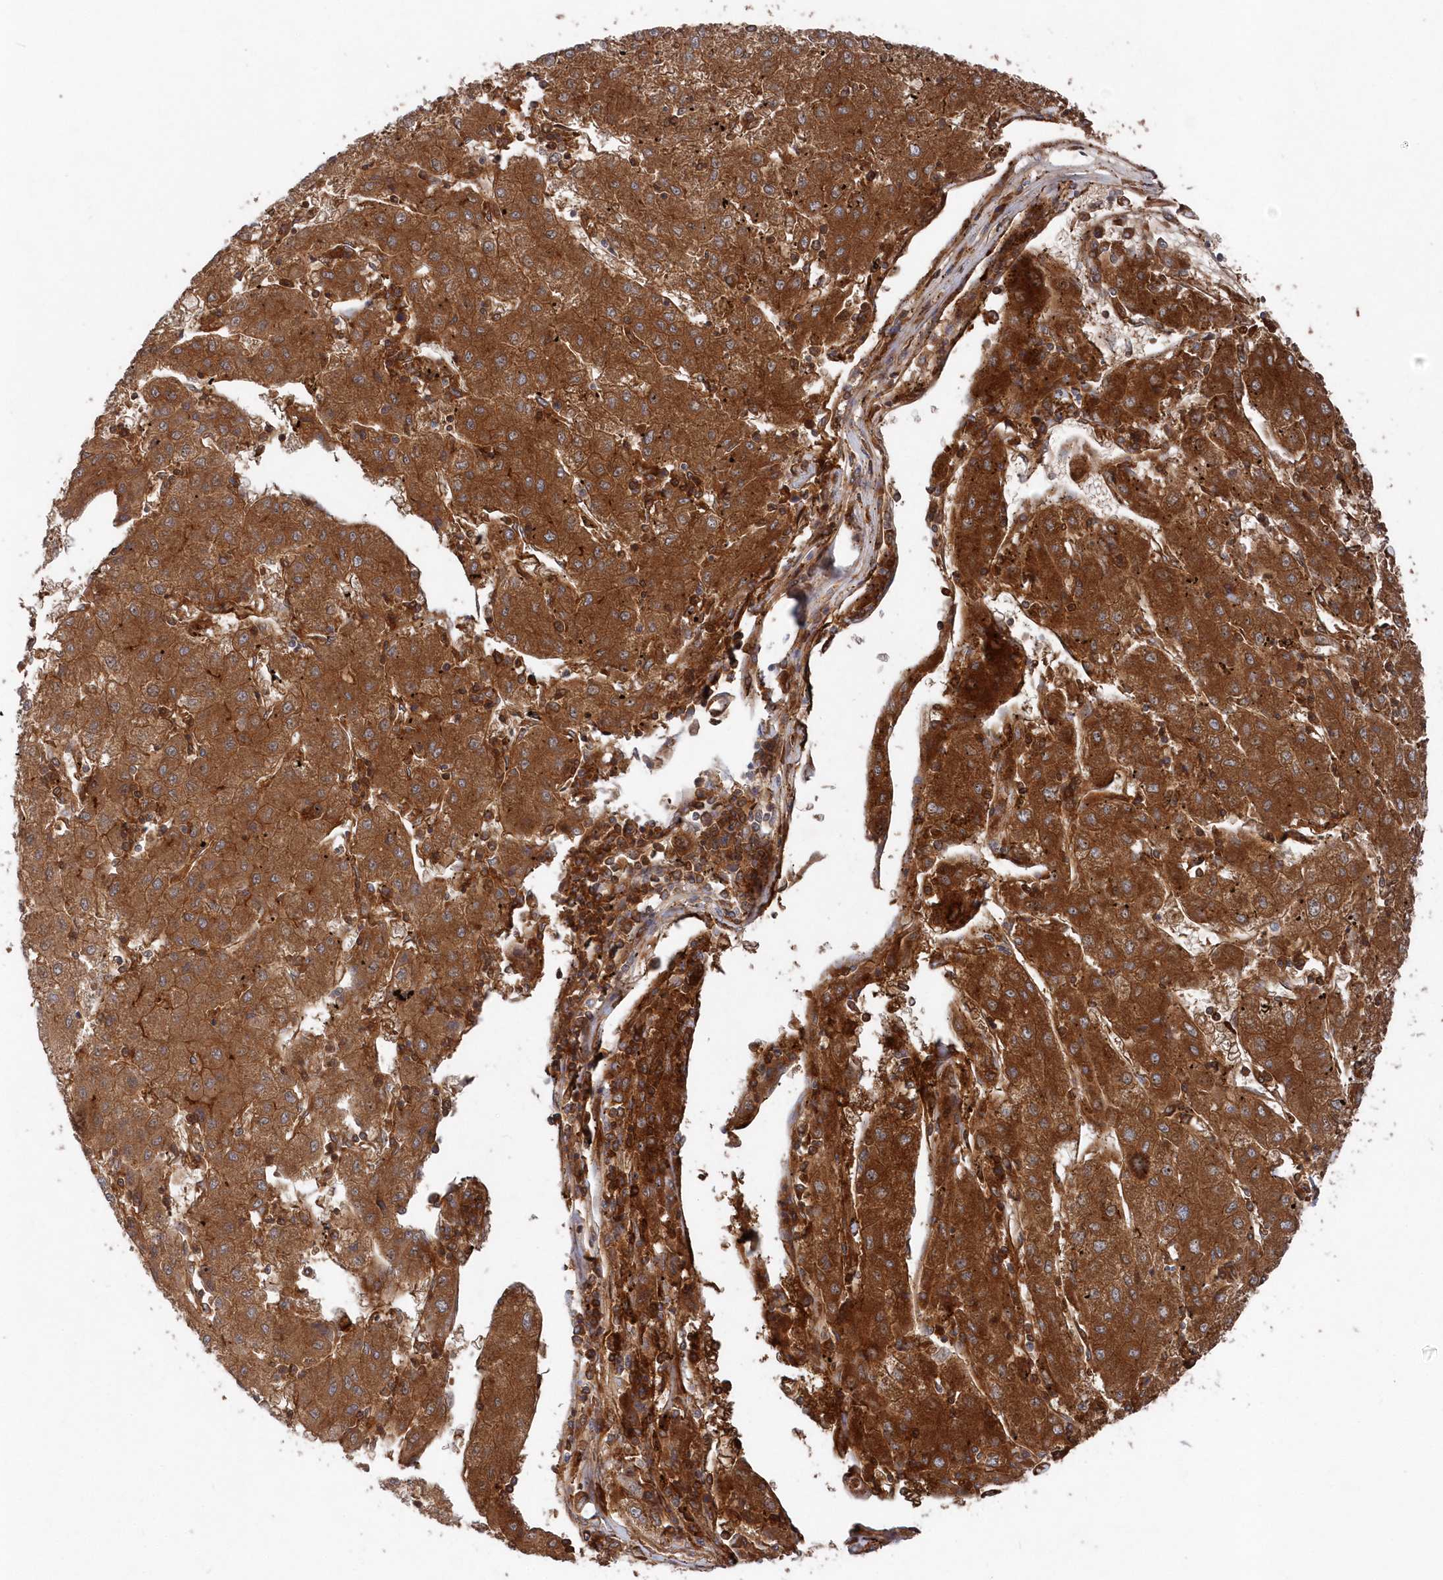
{"staining": {"intensity": "strong", "quantity": ">75%", "location": "cytoplasmic/membranous"}, "tissue": "liver cancer", "cell_type": "Tumor cells", "image_type": "cancer", "snomed": [{"axis": "morphology", "description": "Carcinoma, Hepatocellular, NOS"}, {"axis": "topography", "description": "Liver"}], "caption": "Human liver cancer stained with a protein marker shows strong staining in tumor cells.", "gene": "ABHD14B", "patient": {"sex": "male", "age": 72}}